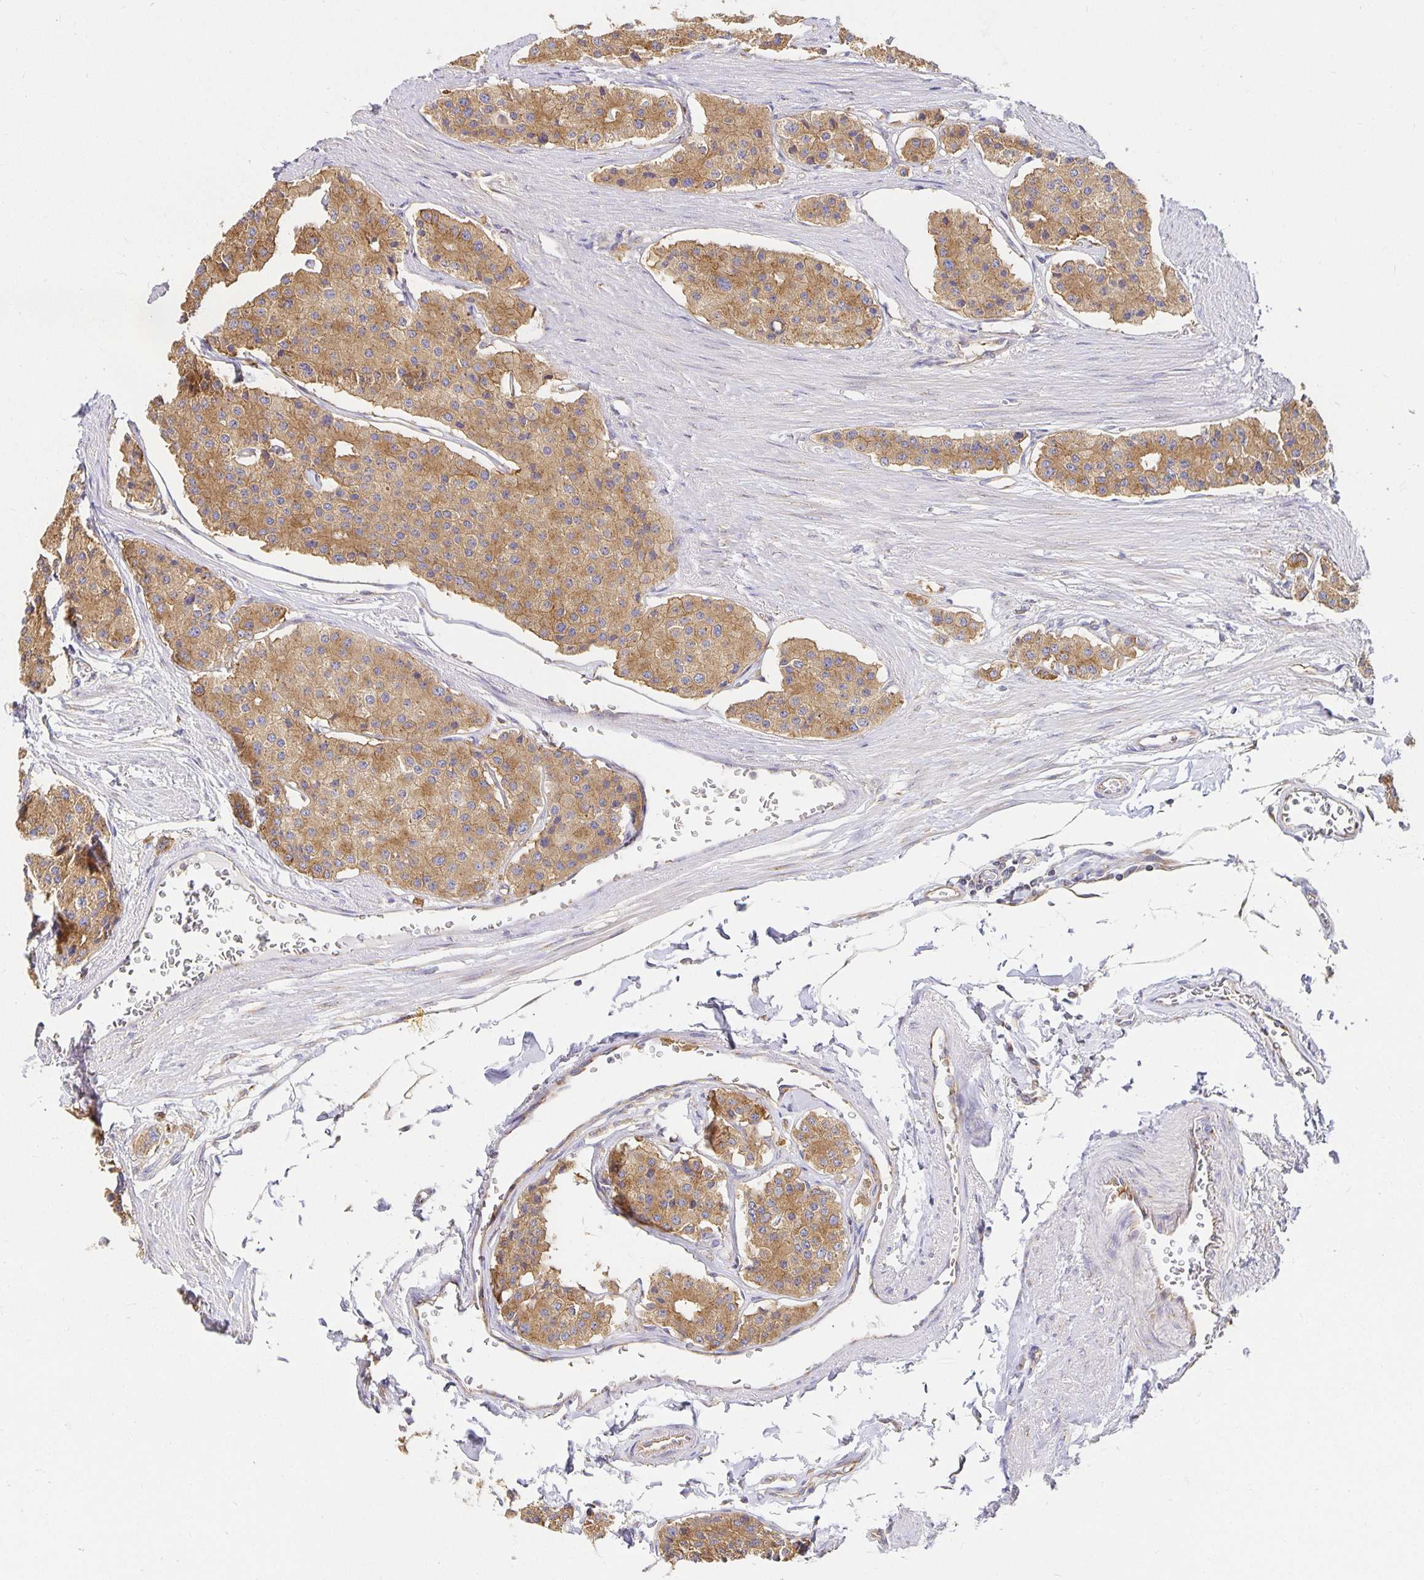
{"staining": {"intensity": "moderate", "quantity": ">75%", "location": "cytoplasmic/membranous"}, "tissue": "carcinoid", "cell_type": "Tumor cells", "image_type": "cancer", "snomed": [{"axis": "morphology", "description": "Carcinoid, malignant, NOS"}, {"axis": "topography", "description": "Small intestine"}], "caption": "This is an image of IHC staining of carcinoid (malignant), which shows moderate positivity in the cytoplasmic/membranous of tumor cells.", "gene": "USO1", "patient": {"sex": "female", "age": 65}}